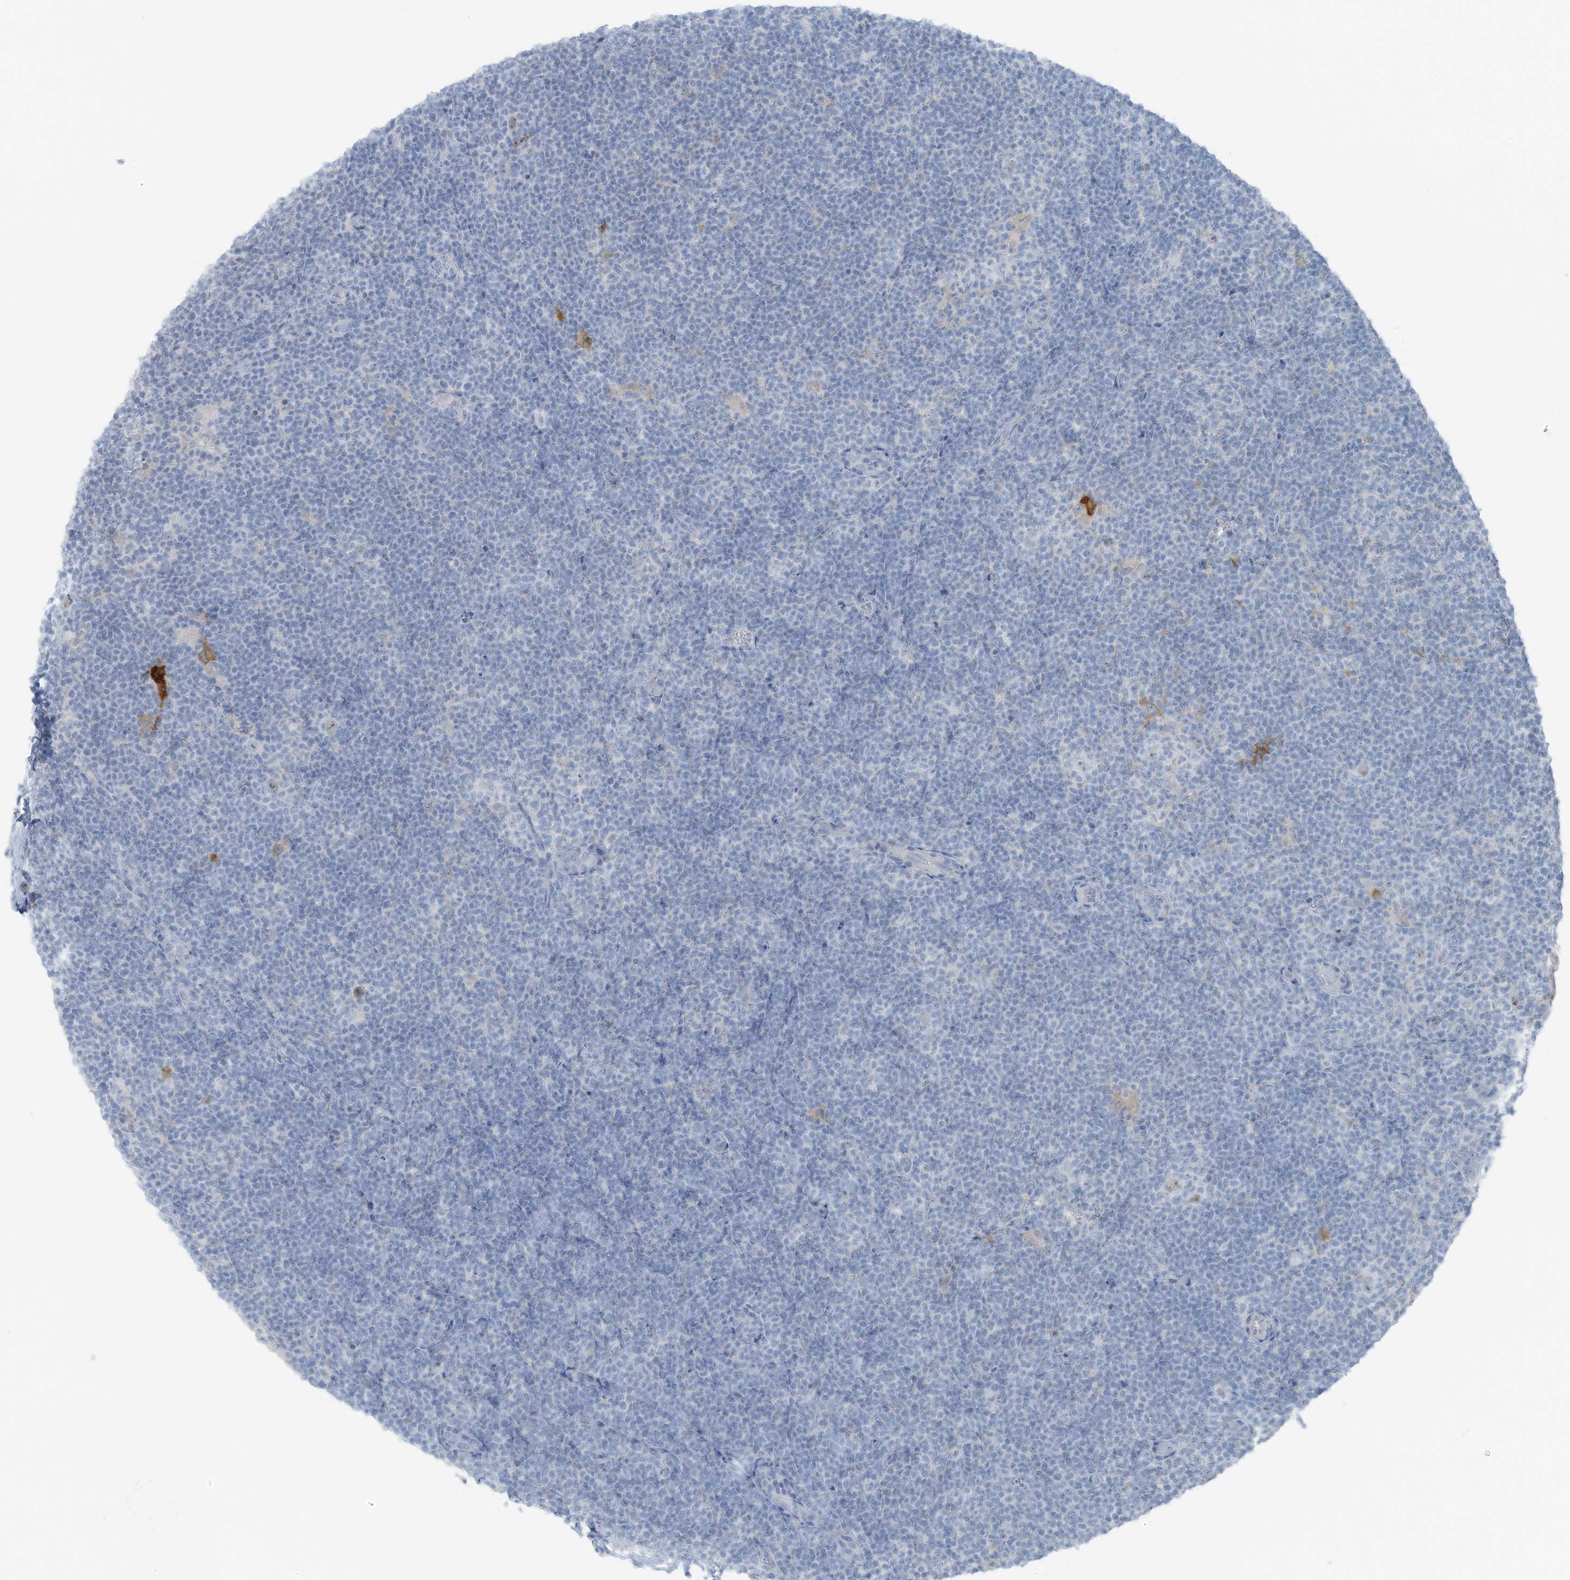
{"staining": {"intensity": "negative", "quantity": "none", "location": "none"}, "tissue": "lymphoma", "cell_type": "Tumor cells", "image_type": "cancer", "snomed": [{"axis": "morphology", "description": "Hodgkin's disease, NOS"}, {"axis": "topography", "description": "Lymph node"}], "caption": "The immunohistochemistry (IHC) photomicrograph has no significant staining in tumor cells of lymphoma tissue.", "gene": "SLC25A43", "patient": {"sex": "female", "age": 57}}